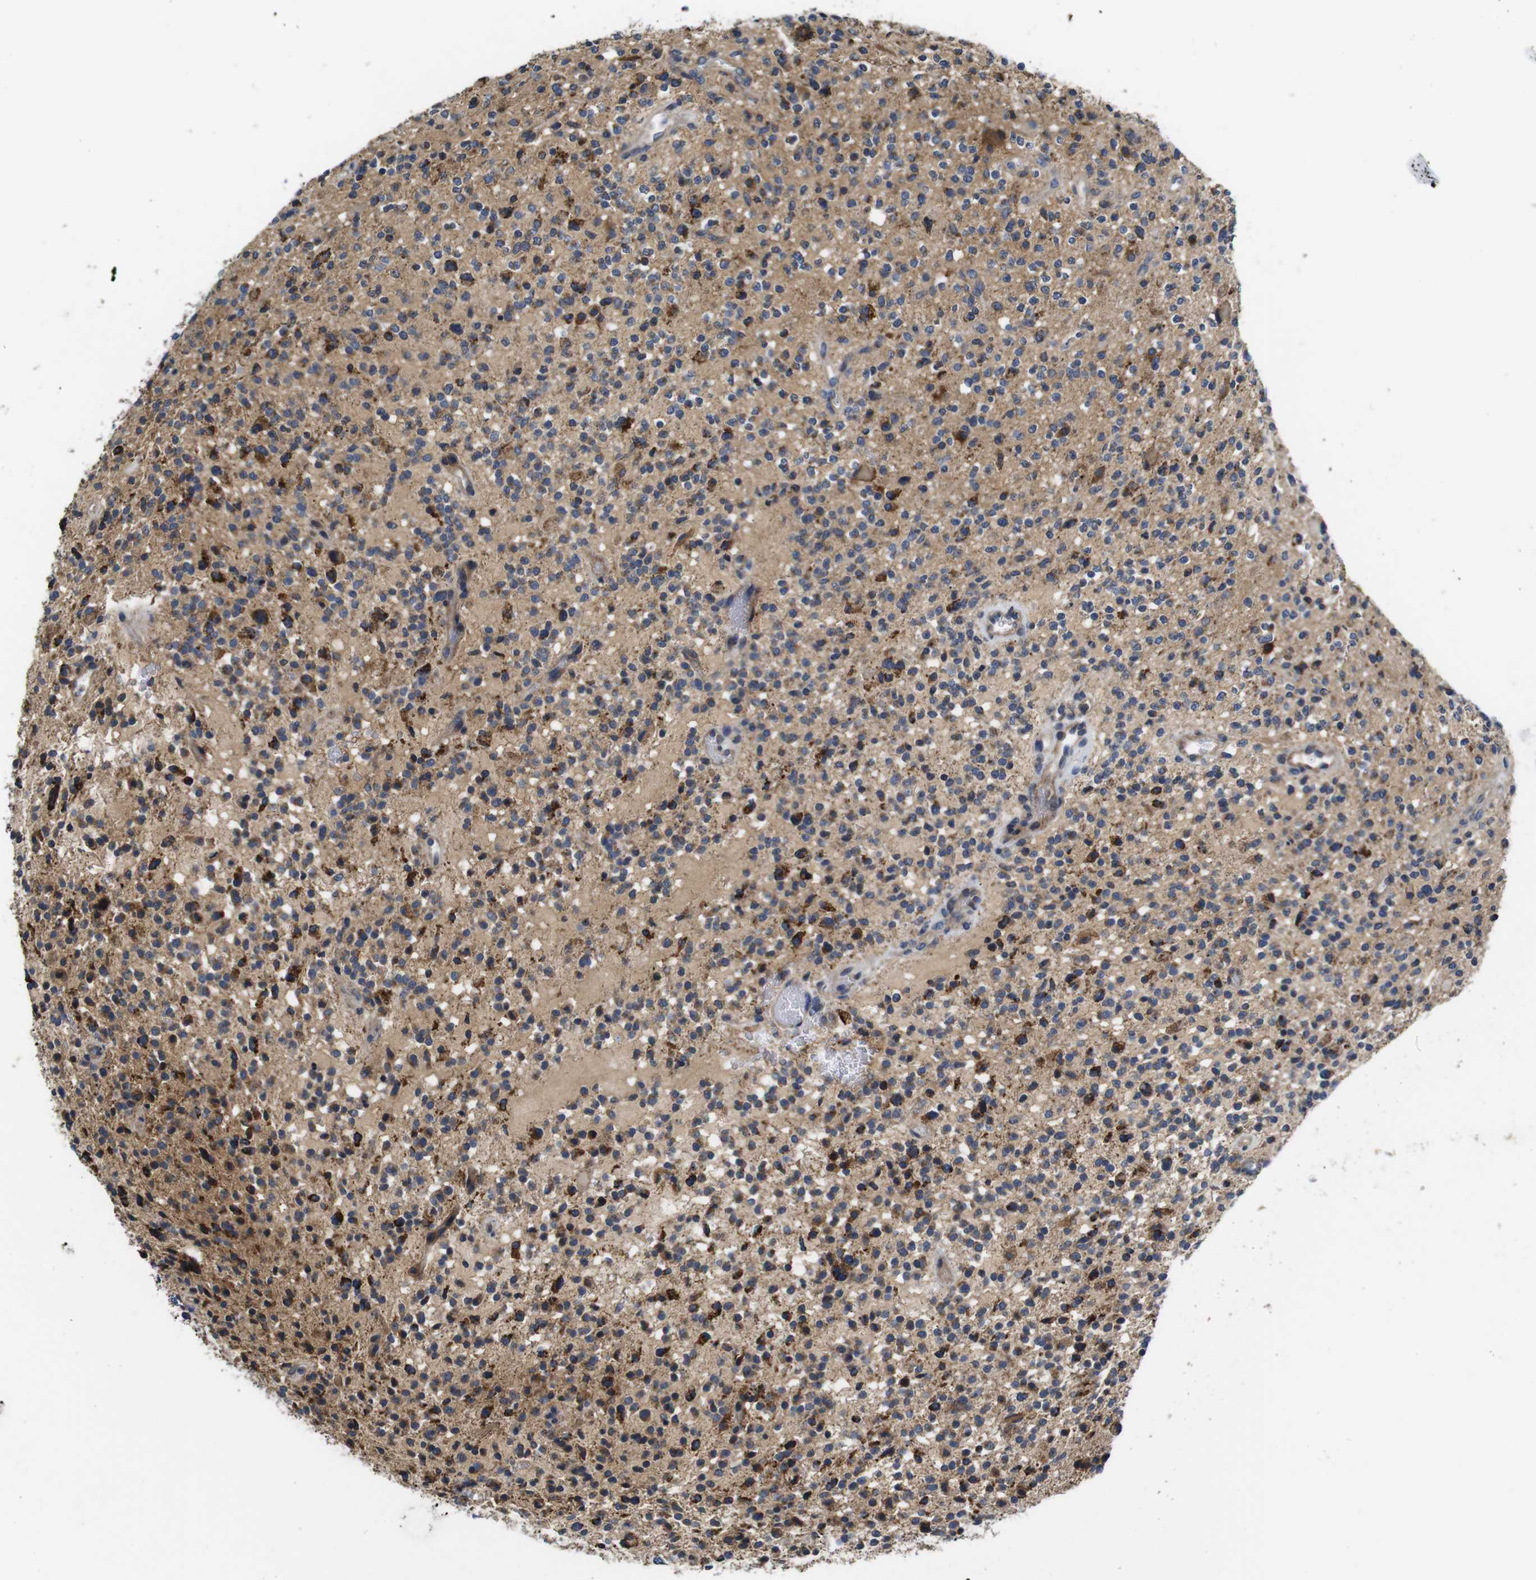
{"staining": {"intensity": "strong", "quantity": ">75%", "location": "cytoplasmic/membranous"}, "tissue": "glioma", "cell_type": "Tumor cells", "image_type": "cancer", "snomed": [{"axis": "morphology", "description": "Glioma, malignant, High grade"}, {"axis": "topography", "description": "Brain"}], "caption": "High-grade glioma (malignant) stained for a protein (brown) displays strong cytoplasmic/membranous positive expression in about >75% of tumor cells.", "gene": "MARCHF7", "patient": {"sex": "male", "age": 48}}